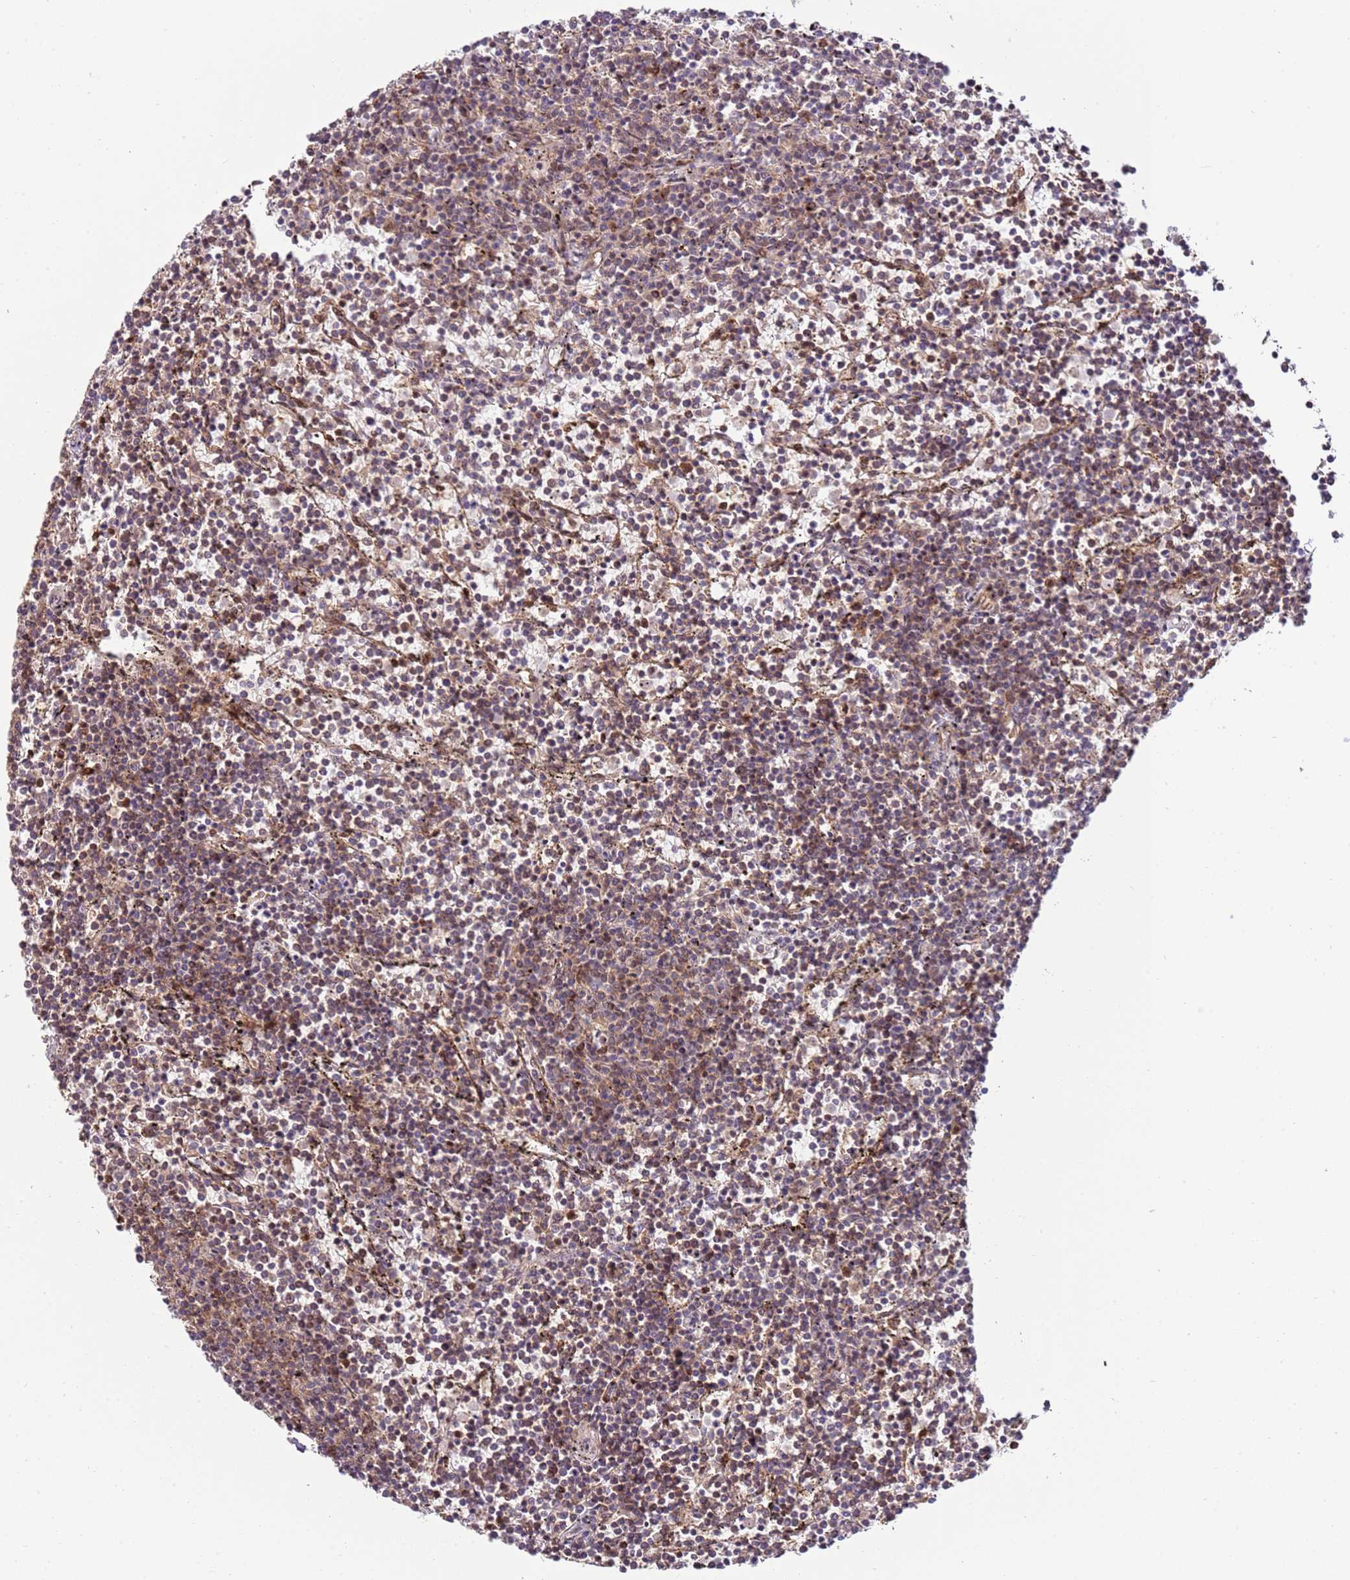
{"staining": {"intensity": "weak", "quantity": "25%-75%", "location": "nuclear"}, "tissue": "lymphoma", "cell_type": "Tumor cells", "image_type": "cancer", "snomed": [{"axis": "morphology", "description": "Malignant lymphoma, non-Hodgkin's type, Low grade"}, {"axis": "topography", "description": "Spleen"}], "caption": "This photomicrograph exhibits immunohistochemistry (IHC) staining of human malignant lymphoma, non-Hodgkin's type (low-grade), with low weak nuclear staining in about 25%-75% of tumor cells.", "gene": "ZBTB12", "patient": {"sex": "female", "age": 50}}